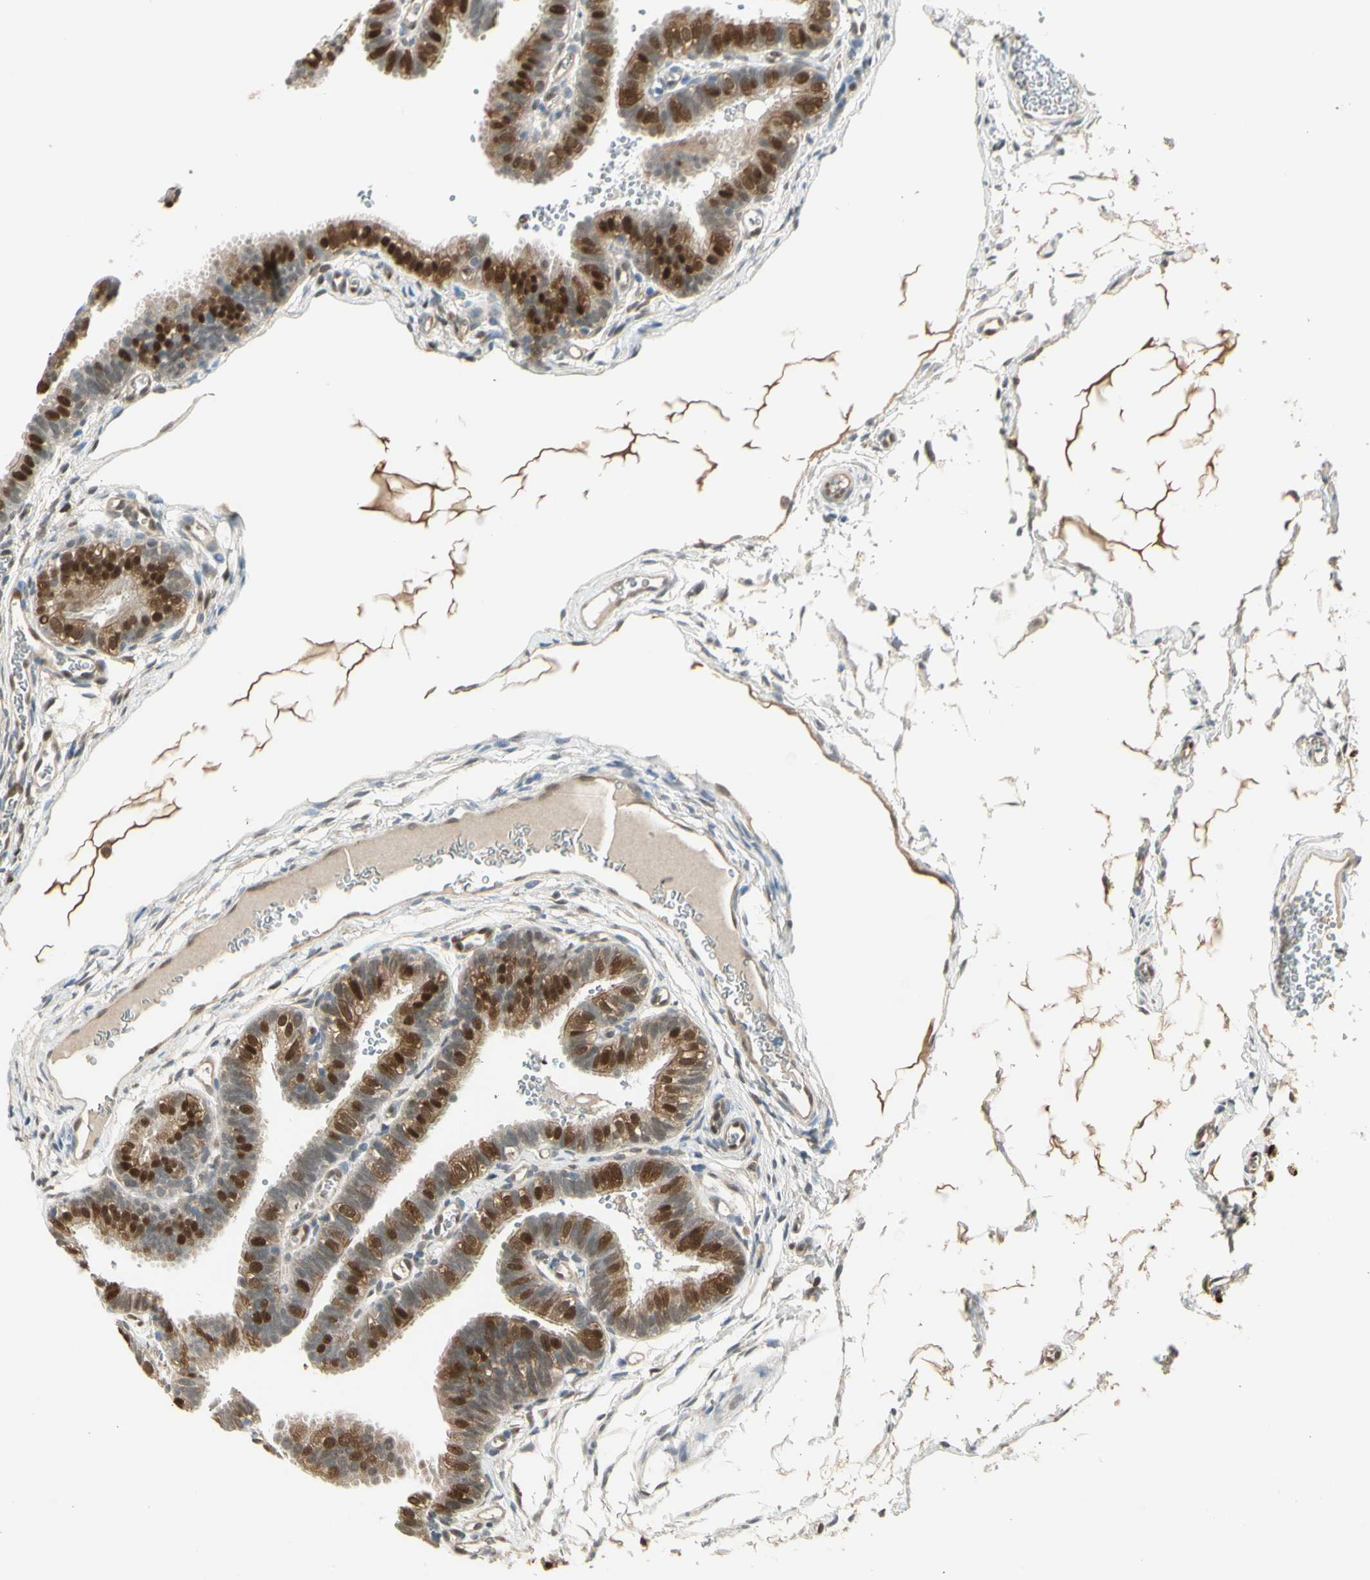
{"staining": {"intensity": "strong", "quantity": "25%-75%", "location": "cytoplasmic/membranous,nuclear"}, "tissue": "fallopian tube", "cell_type": "Glandular cells", "image_type": "normal", "snomed": [{"axis": "morphology", "description": "Normal tissue, NOS"}, {"axis": "topography", "description": "Fallopian tube"}, {"axis": "topography", "description": "Placenta"}], "caption": "The immunohistochemical stain shows strong cytoplasmic/membranous,nuclear expression in glandular cells of benign fallopian tube.", "gene": "SERPINB6", "patient": {"sex": "female", "age": 34}}